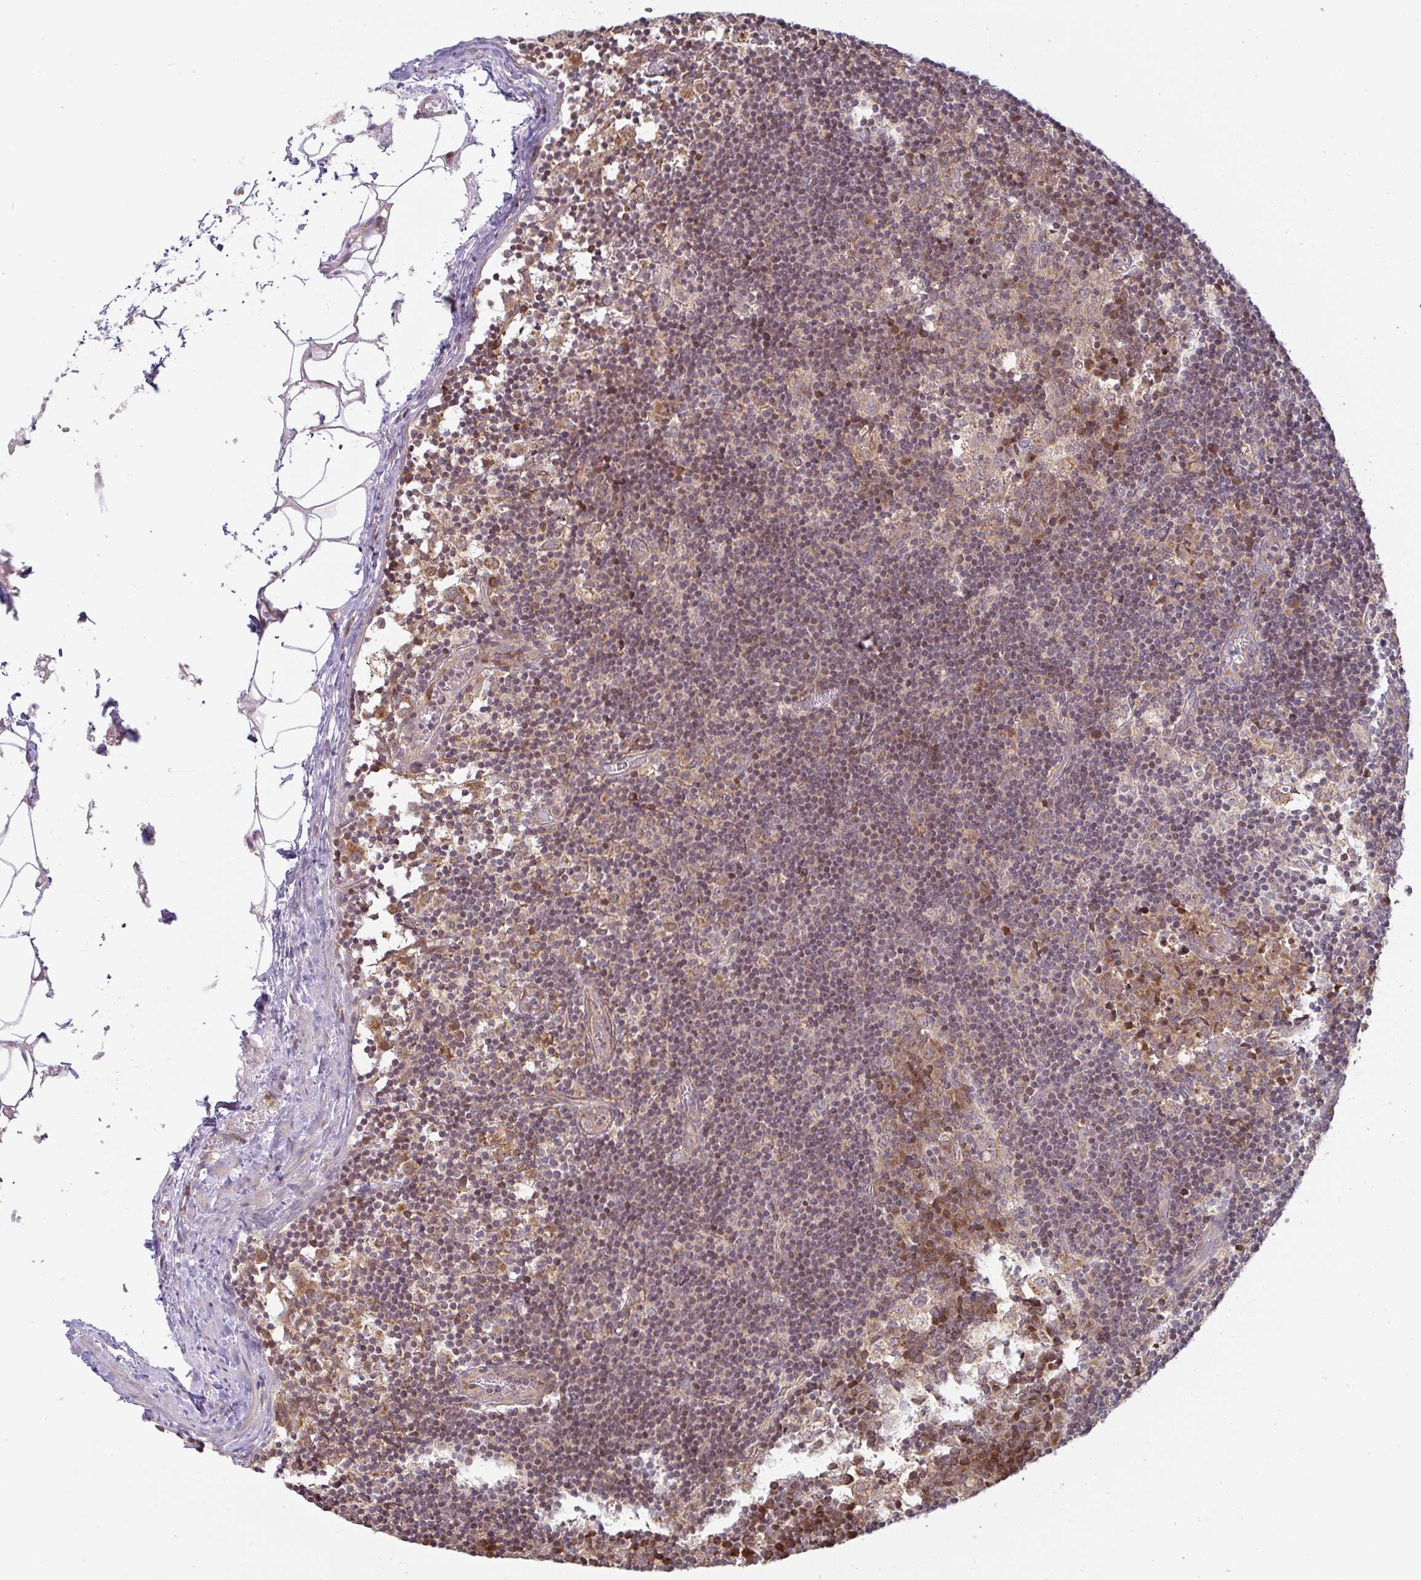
{"staining": {"intensity": "weak", "quantity": "25%-75%", "location": "cytoplasmic/membranous"}, "tissue": "lymph node", "cell_type": "Germinal center cells", "image_type": "normal", "snomed": [{"axis": "morphology", "description": "Normal tissue, NOS"}, {"axis": "topography", "description": "Lymph node"}], "caption": "Normal lymph node demonstrates weak cytoplasmic/membranous positivity in about 25%-75% of germinal center cells, visualized by immunohistochemistry.", "gene": "MOB1A", "patient": {"sex": "female", "age": 45}}